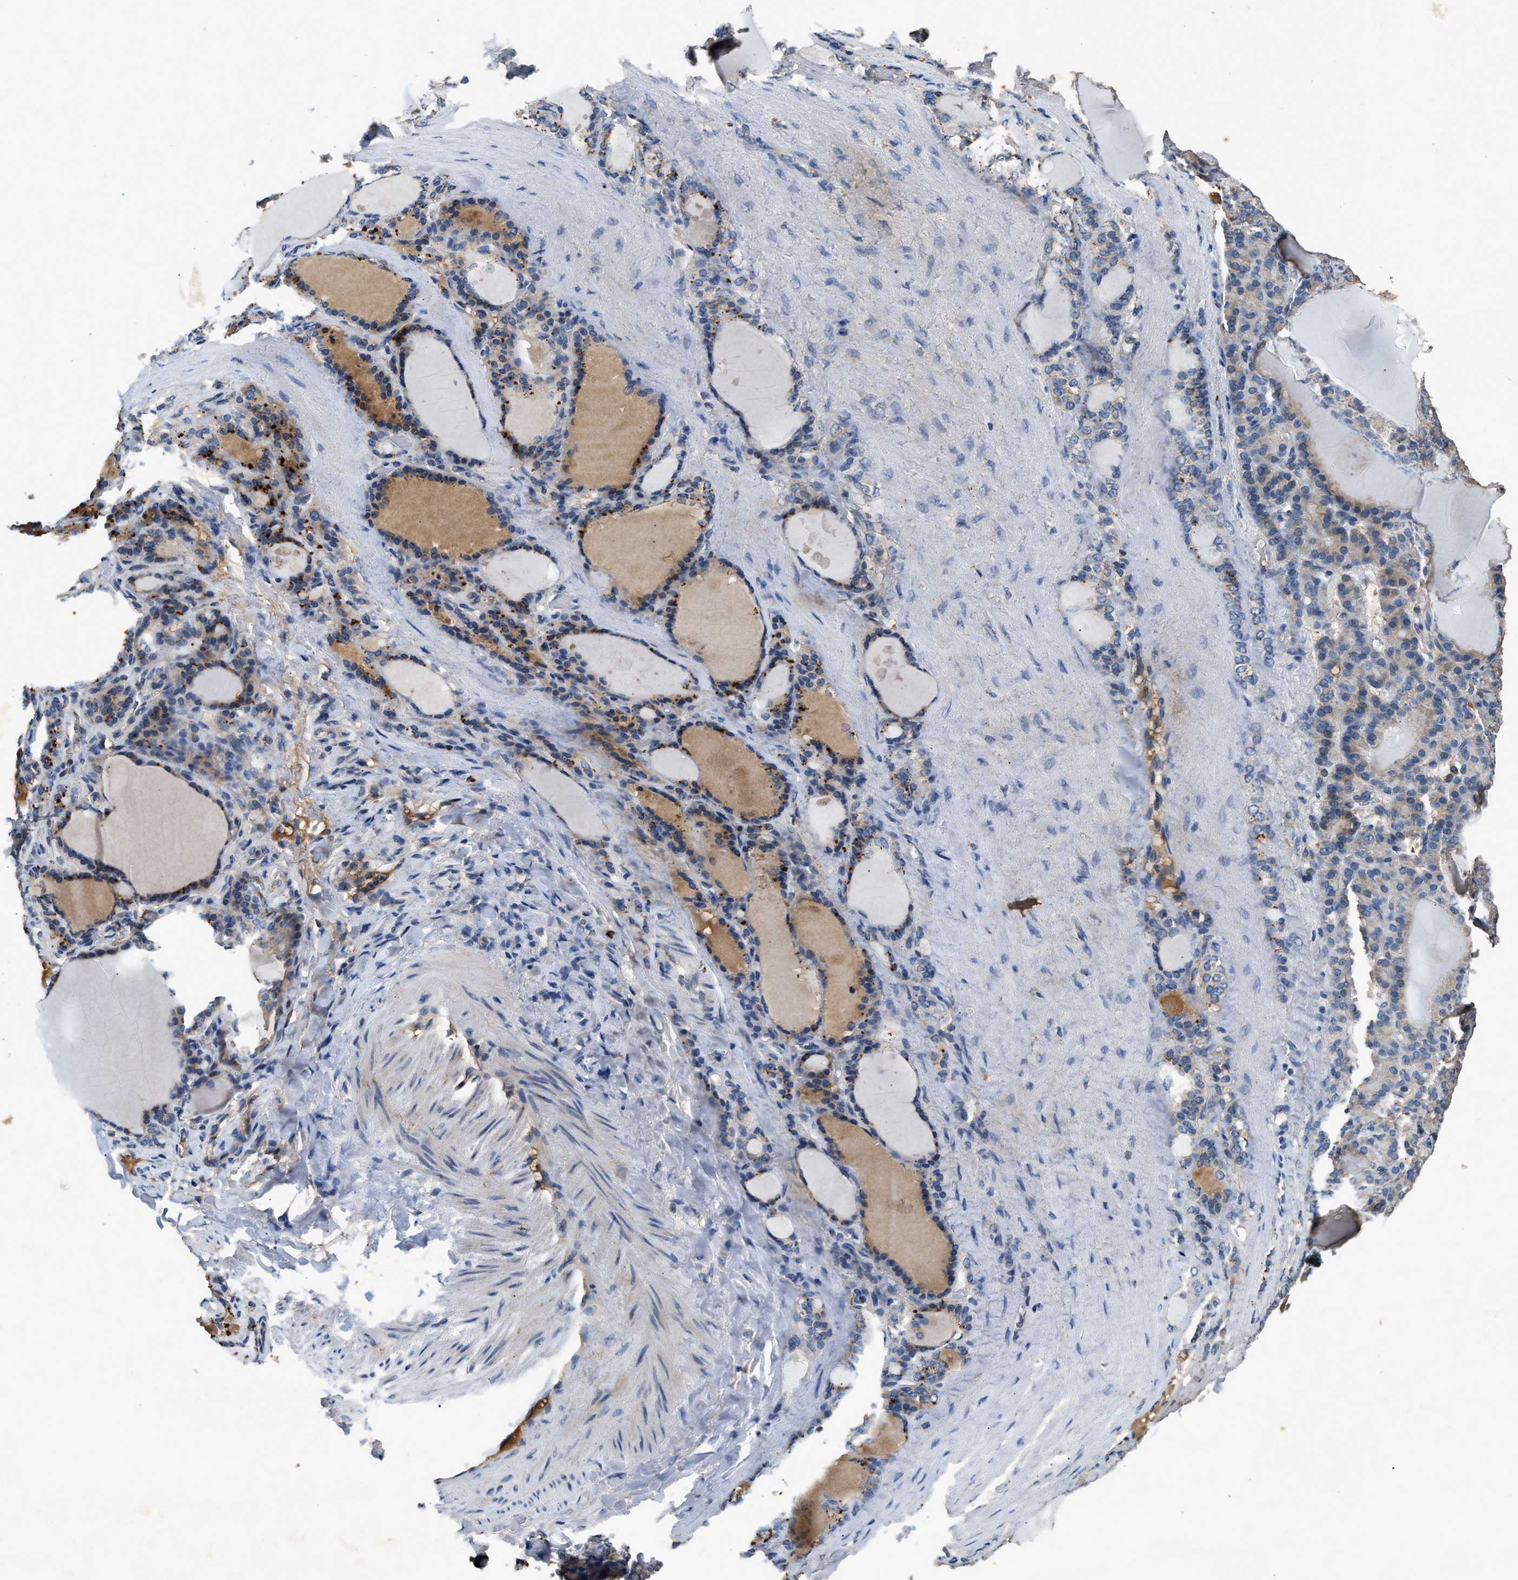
{"staining": {"intensity": "moderate", "quantity": "25%-75%", "location": "cytoplasmic/membranous"}, "tissue": "thyroid gland", "cell_type": "Glandular cells", "image_type": "normal", "snomed": [{"axis": "morphology", "description": "Normal tissue, NOS"}, {"axis": "topography", "description": "Thyroid gland"}], "caption": "An image of human thyroid gland stained for a protein shows moderate cytoplasmic/membranous brown staining in glandular cells. The staining was performed using DAB, with brown indicating positive protein expression. Nuclei are stained blue with hematoxylin.", "gene": "C3", "patient": {"sex": "female", "age": 28}}